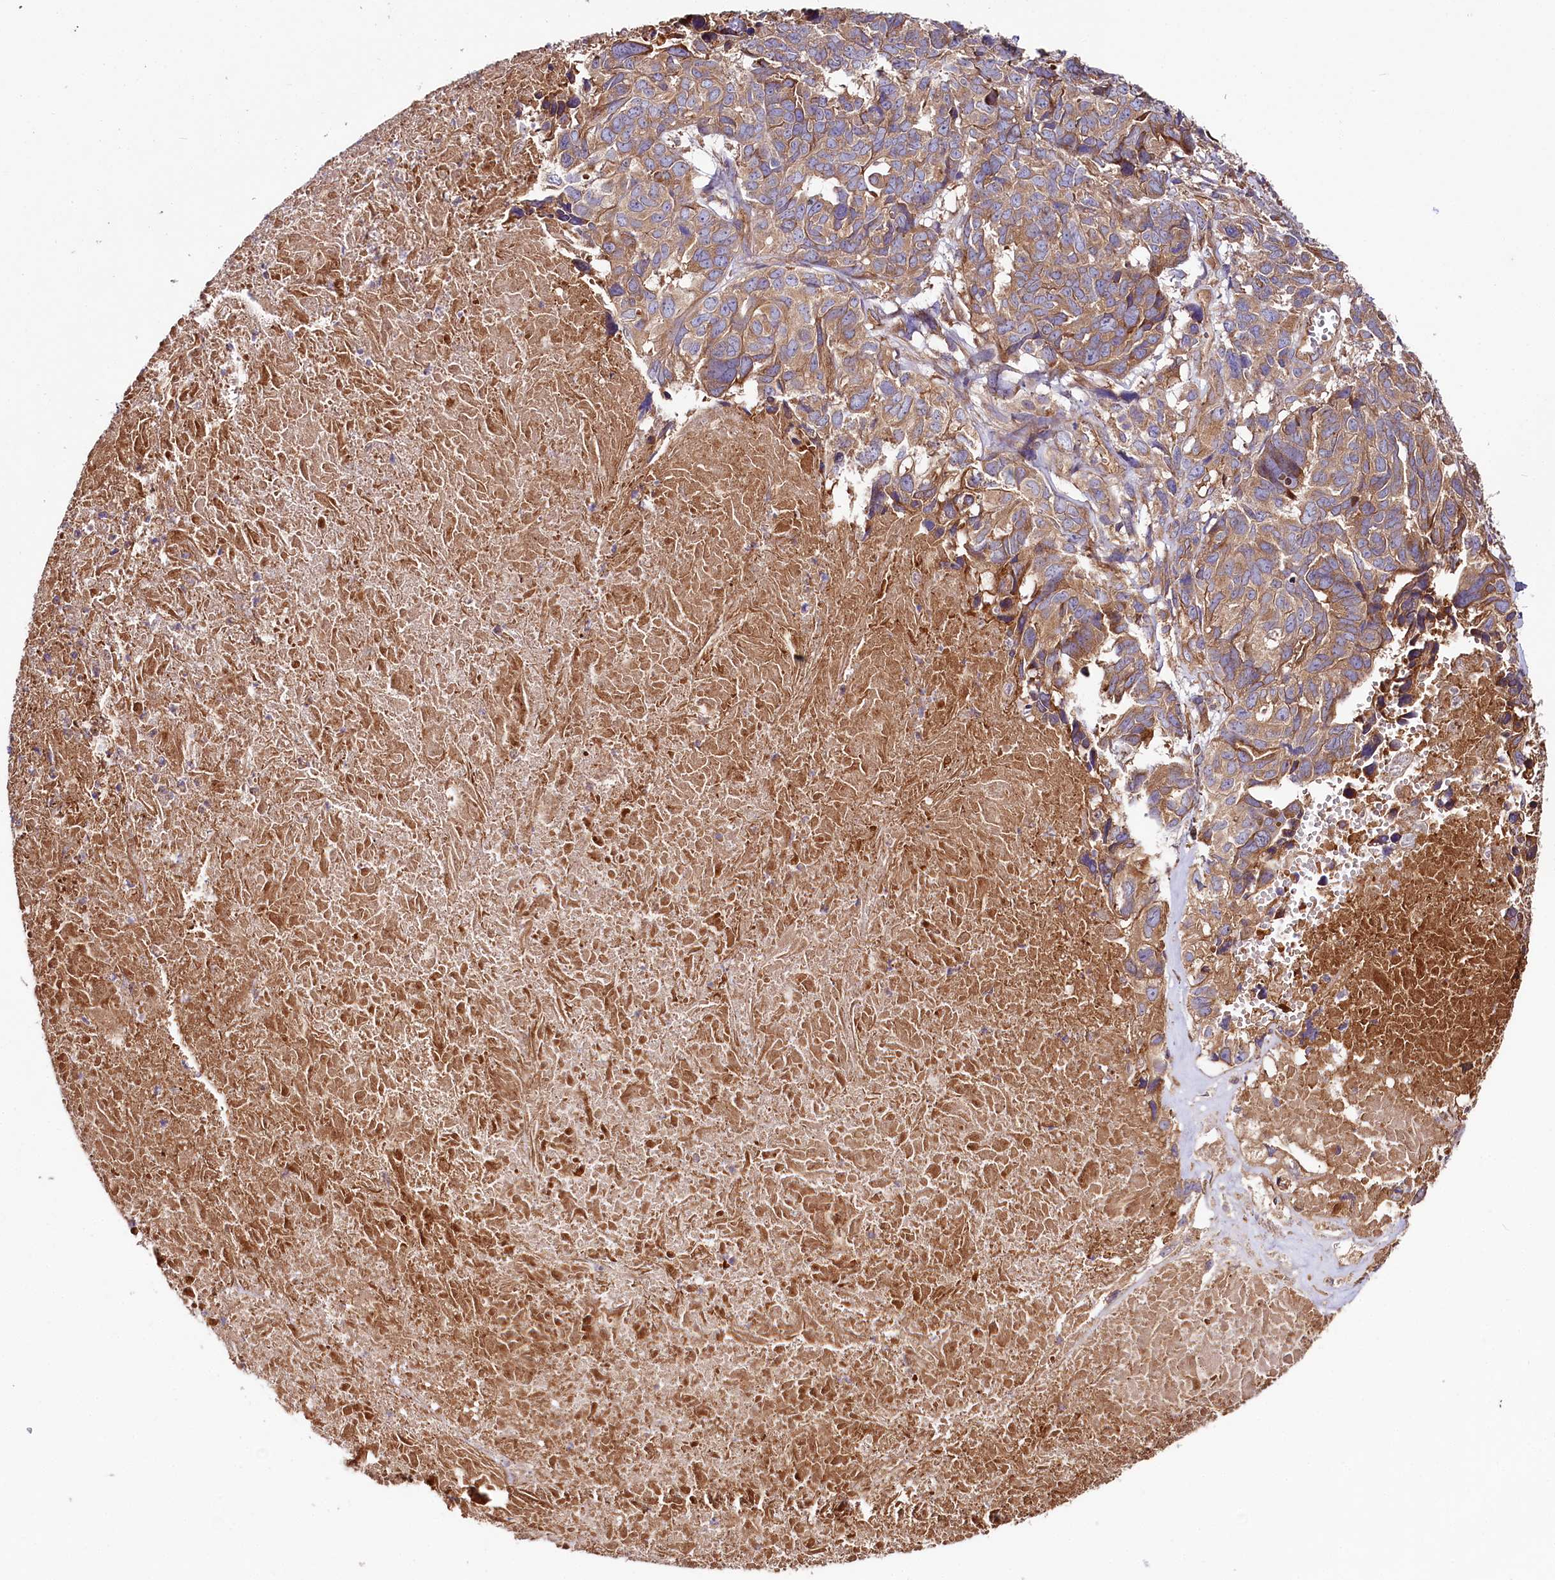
{"staining": {"intensity": "moderate", "quantity": ">75%", "location": "cytoplasmic/membranous"}, "tissue": "ovarian cancer", "cell_type": "Tumor cells", "image_type": "cancer", "snomed": [{"axis": "morphology", "description": "Cystadenocarcinoma, serous, NOS"}, {"axis": "topography", "description": "Ovary"}], "caption": "Protein expression analysis of human ovarian serous cystadenocarcinoma reveals moderate cytoplasmic/membranous staining in about >75% of tumor cells.", "gene": "CEP295", "patient": {"sex": "female", "age": 79}}